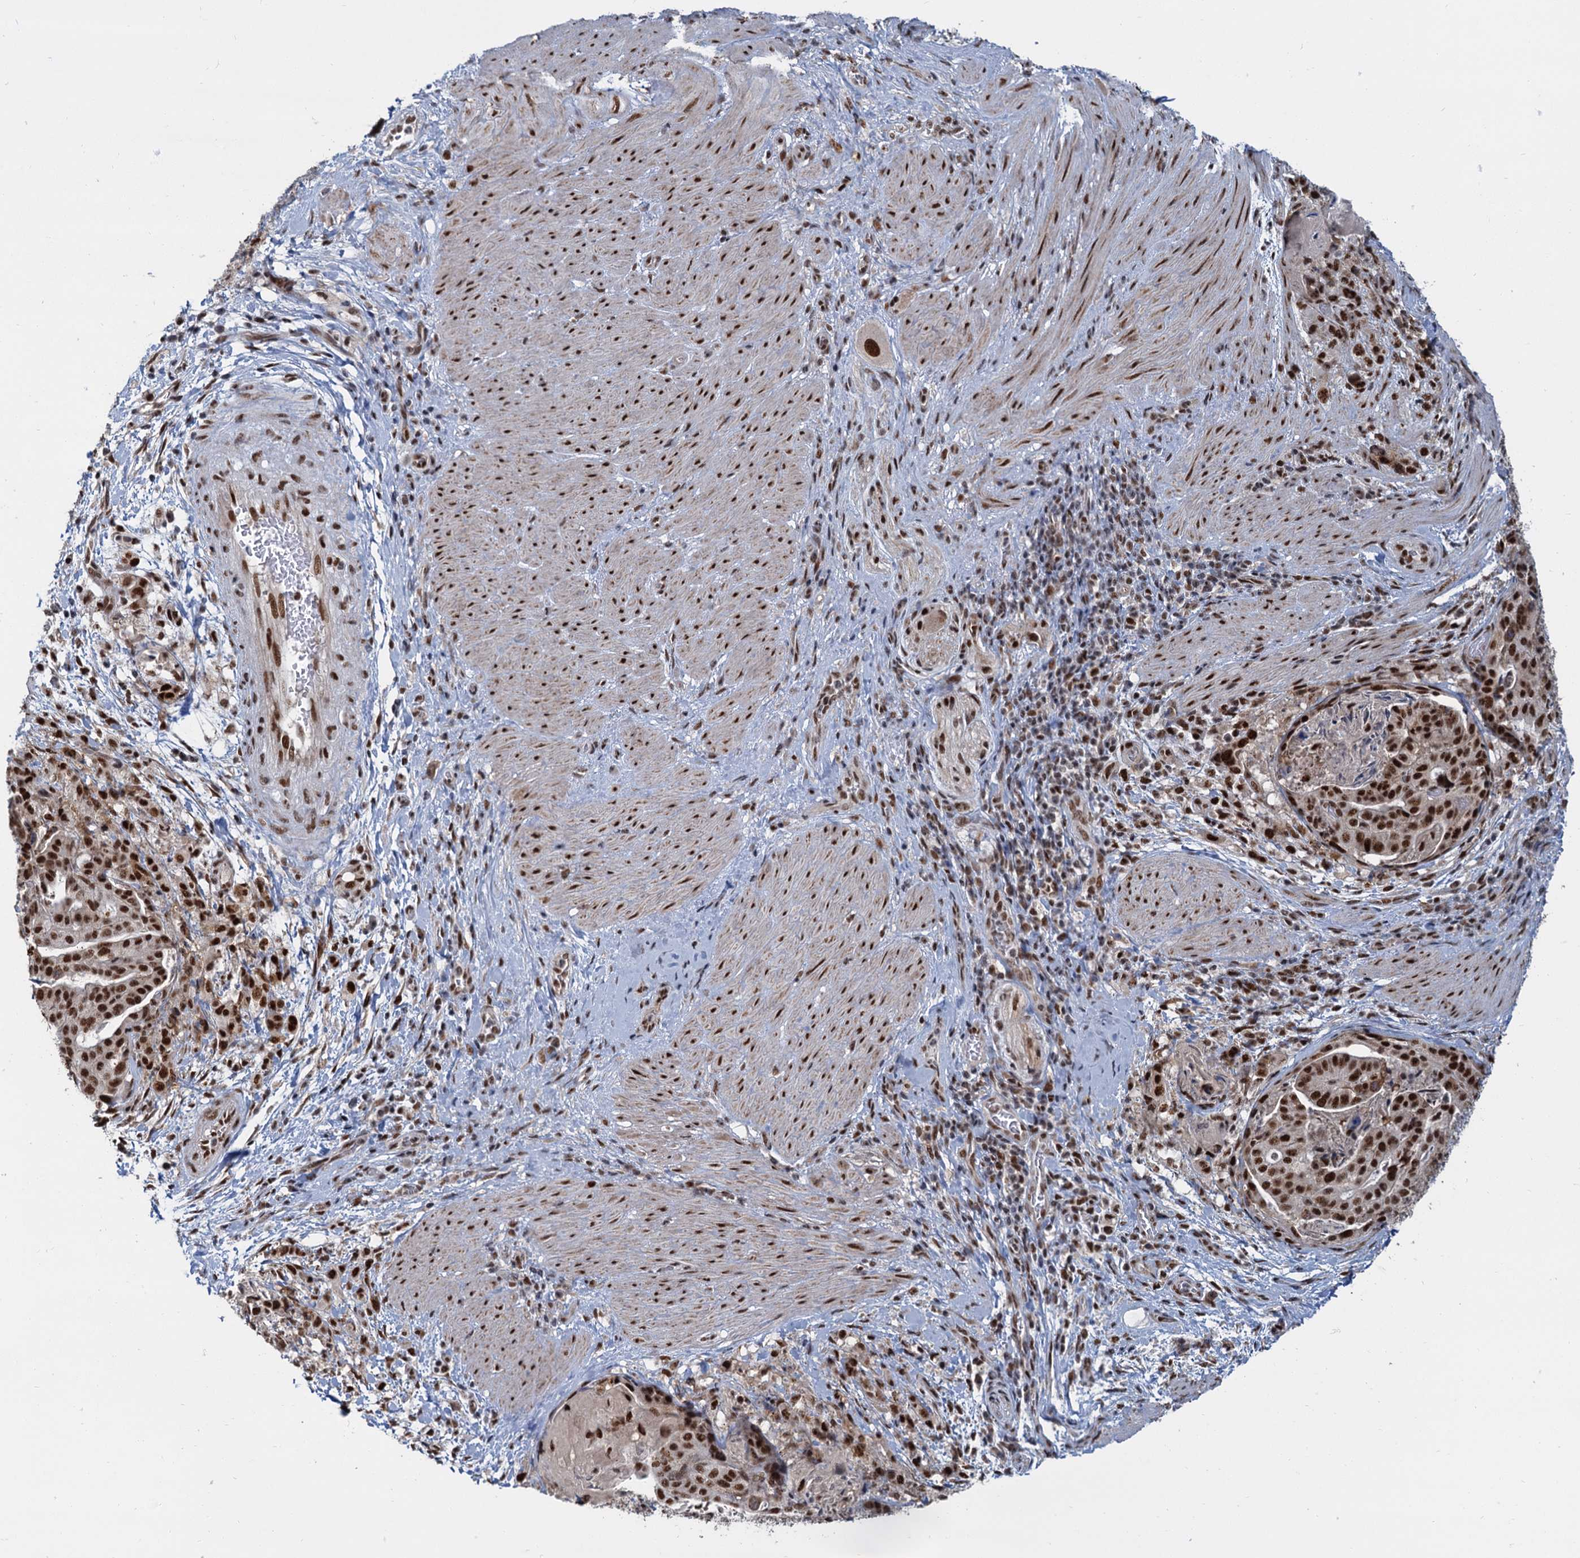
{"staining": {"intensity": "strong", "quantity": ">75%", "location": "nuclear"}, "tissue": "stomach cancer", "cell_type": "Tumor cells", "image_type": "cancer", "snomed": [{"axis": "morphology", "description": "Adenocarcinoma, NOS"}, {"axis": "topography", "description": "Stomach"}], "caption": "Protein analysis of stomach adenocarcinoma tissue shows strong nuclear staining in approximately >75% of tumor cells. The staining is performed using DAB (3,3'-diaminobenzidine) brown chromogen to label protein expression. The nuclei are counter-stained blue using hematoxylin.", "gene": "WBP4", "patient": {"sex": "male", "age": 48}}